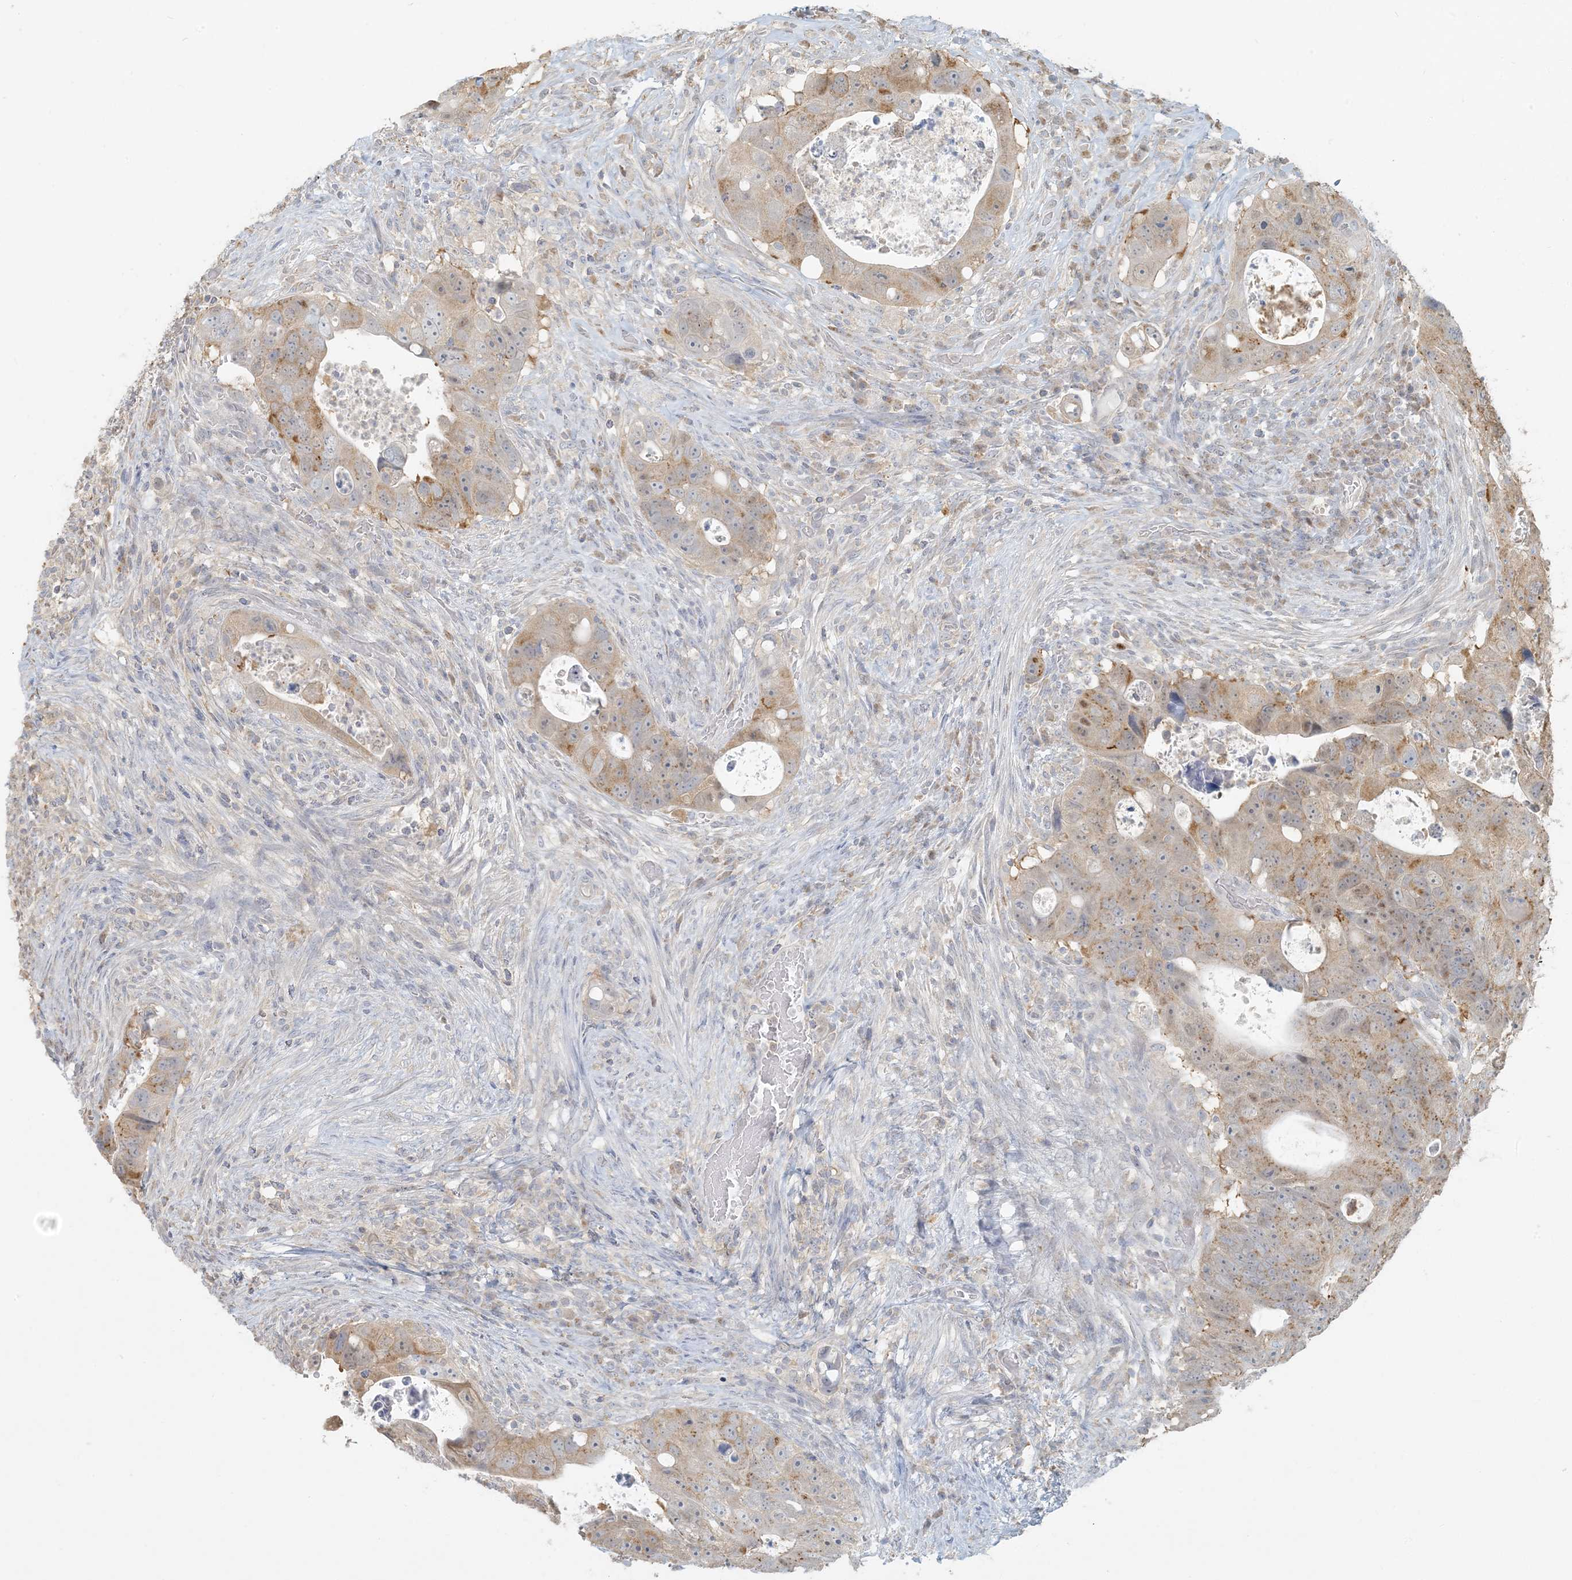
{"staining": {"intensity": "moderate", "quantity": "<25%", "location": "cytoplasmic/membranous"}, "tissue": "colorectal cancer", "cell_type": "Tumor cells", "image_type": "cancer", "snomed": [{"axis": "morphology", "description": "Adenocarcinoma, NOS"}, {"axis": "topography", "description": "Rectum"}], "caption": "The micrograph demonstrates immunohistochemical staining of colorectal adenocarcinoma. There is moderate cytoplasmic/membranous expression is identified in about <25% of tumor cells.", "gene": "HACL1", "patient": {"sex": "male", "age": 59}}